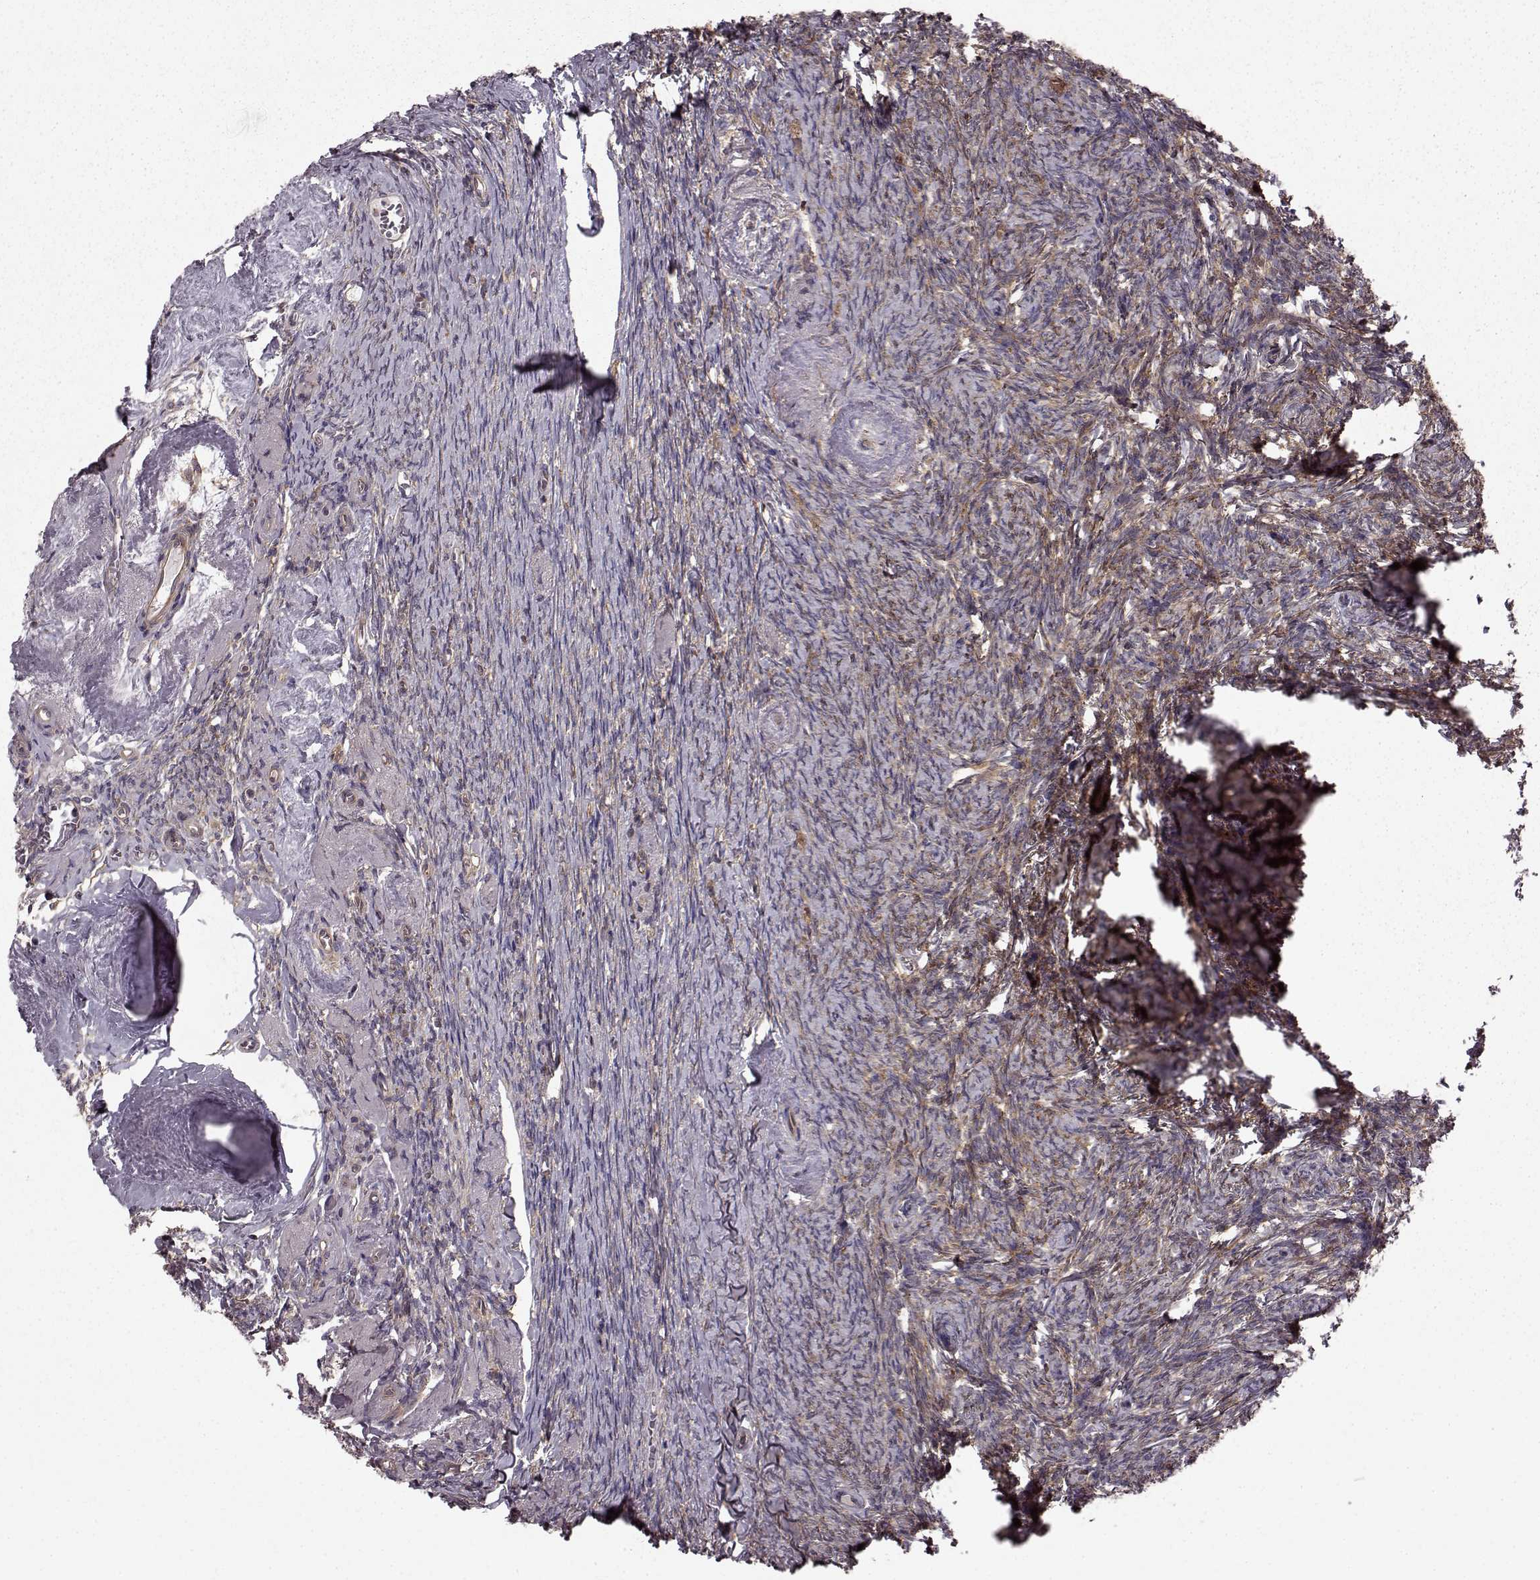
{"staining": {"intensity": "moderate", "quantity": "25%-75%", "location": "cytoplasmic/membranous"}, "tissue": "ovary", "cell_type": "Follicle cells", "image_type": "normal", "snomed": [{"axis": "morphology", "description": "Normal tissue, NOS"}, {"axis": "topography", "description": "Ovary"}], "caption": "Ovary stained with a brown dye displays moderate cytoplasmic/membranous positive positivity in approximately 25%-75% of follicle cells.", "gene": "RABGAP1", "patient": {"sex": "female", "age": 72}}